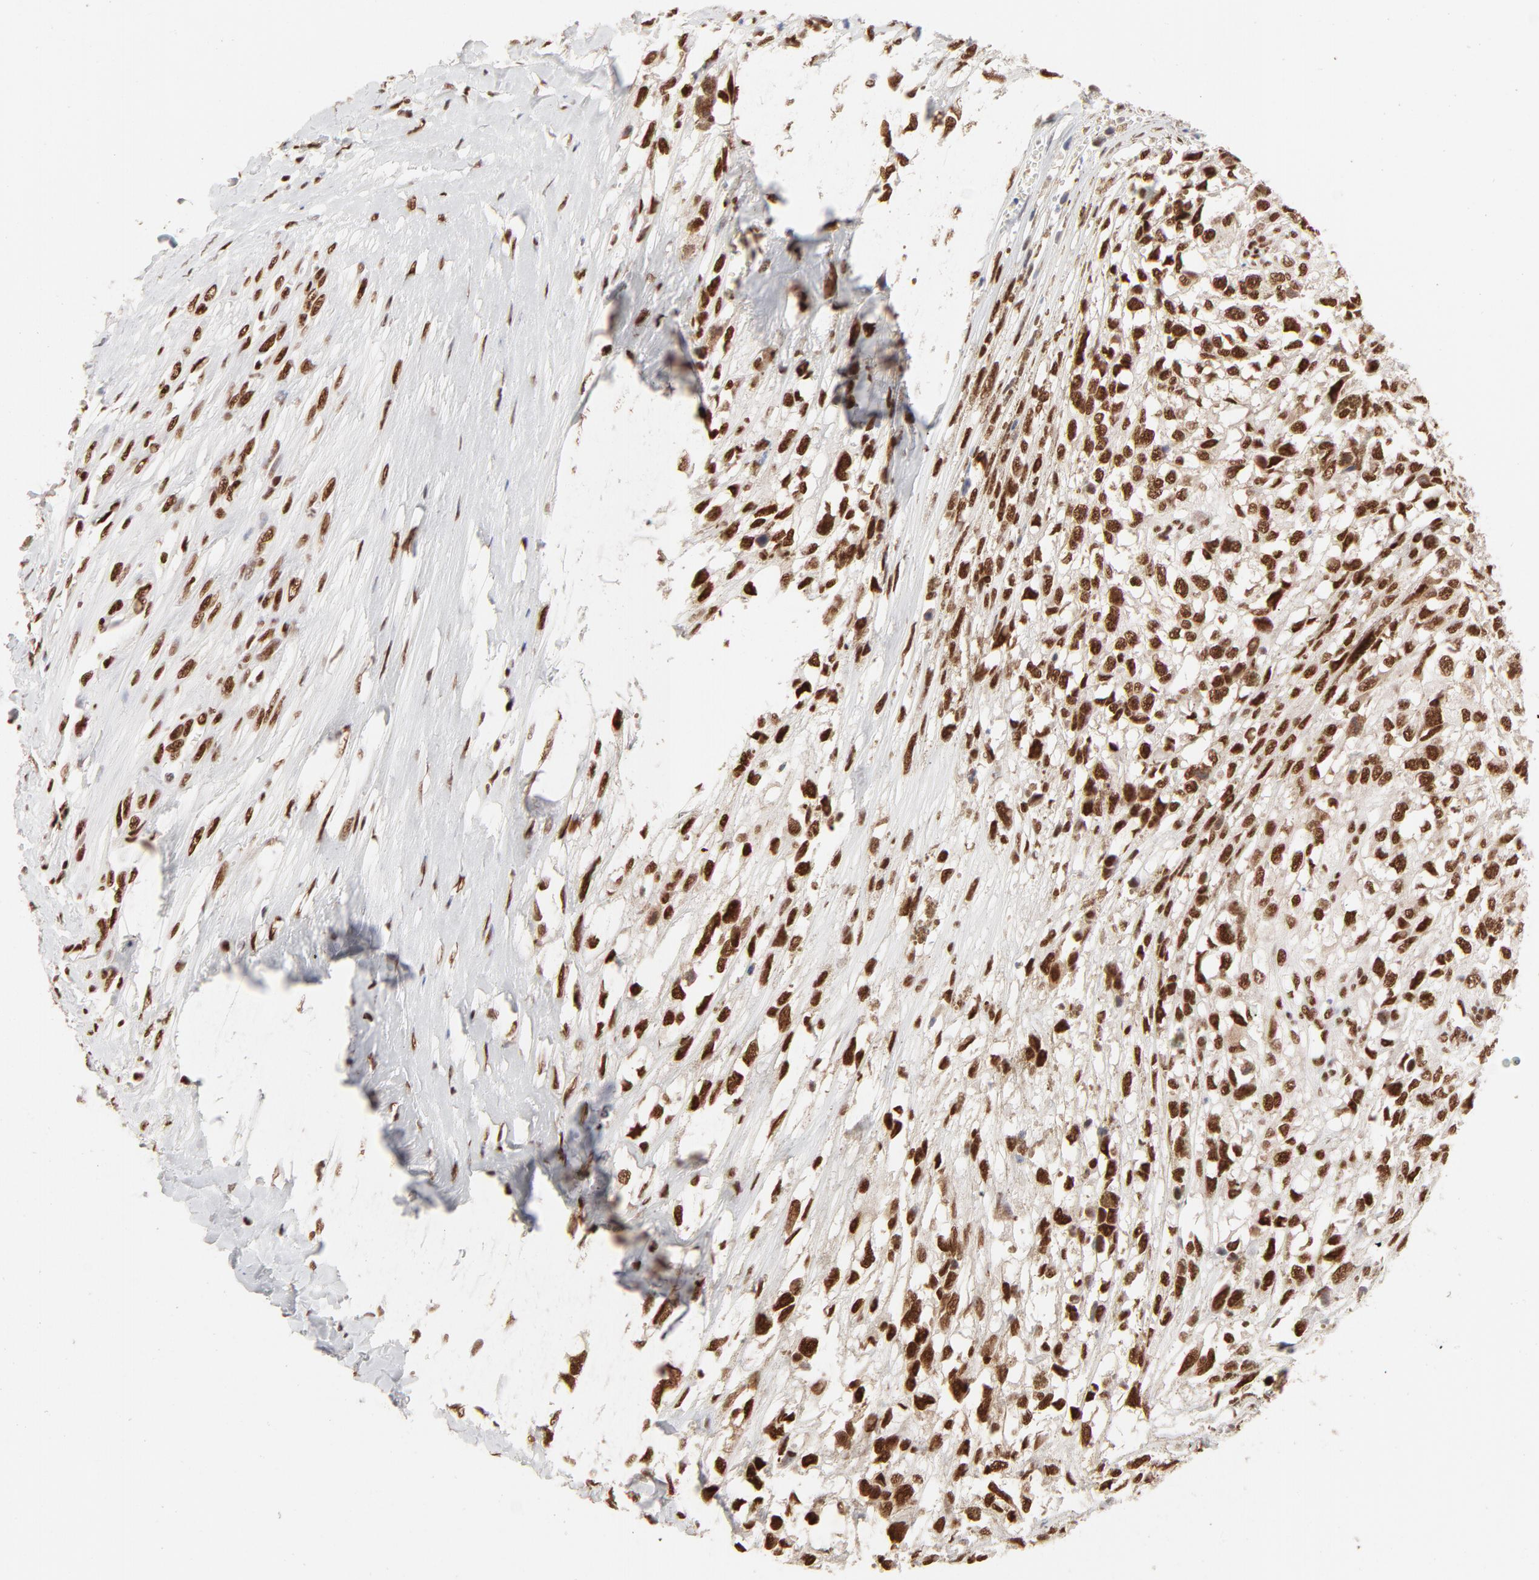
{"staining": {"intensity": "strong", "quantity": ">75%", "location": "nuclear"}, "tissue": "melanoma", "cell_type": "Tumor cells", "image_type": "cancer", "snomed": [{"axis": "morphology", "description": "Malignant melanoma, Metastatic site"}, {"axis": "topography", "description": "Lymph node"}], "caption": "Protein expression analysis of human malignant melanoma (metastatic site) reveals strong nuclear expression in about >75% of tumor cells. (Stains: DAB in brown, nuclei in blue, Microscopy: brightfield microscopy at high magnification).", "gene": "TARDBP", "patient": {"sex": "male", "age": 59}}